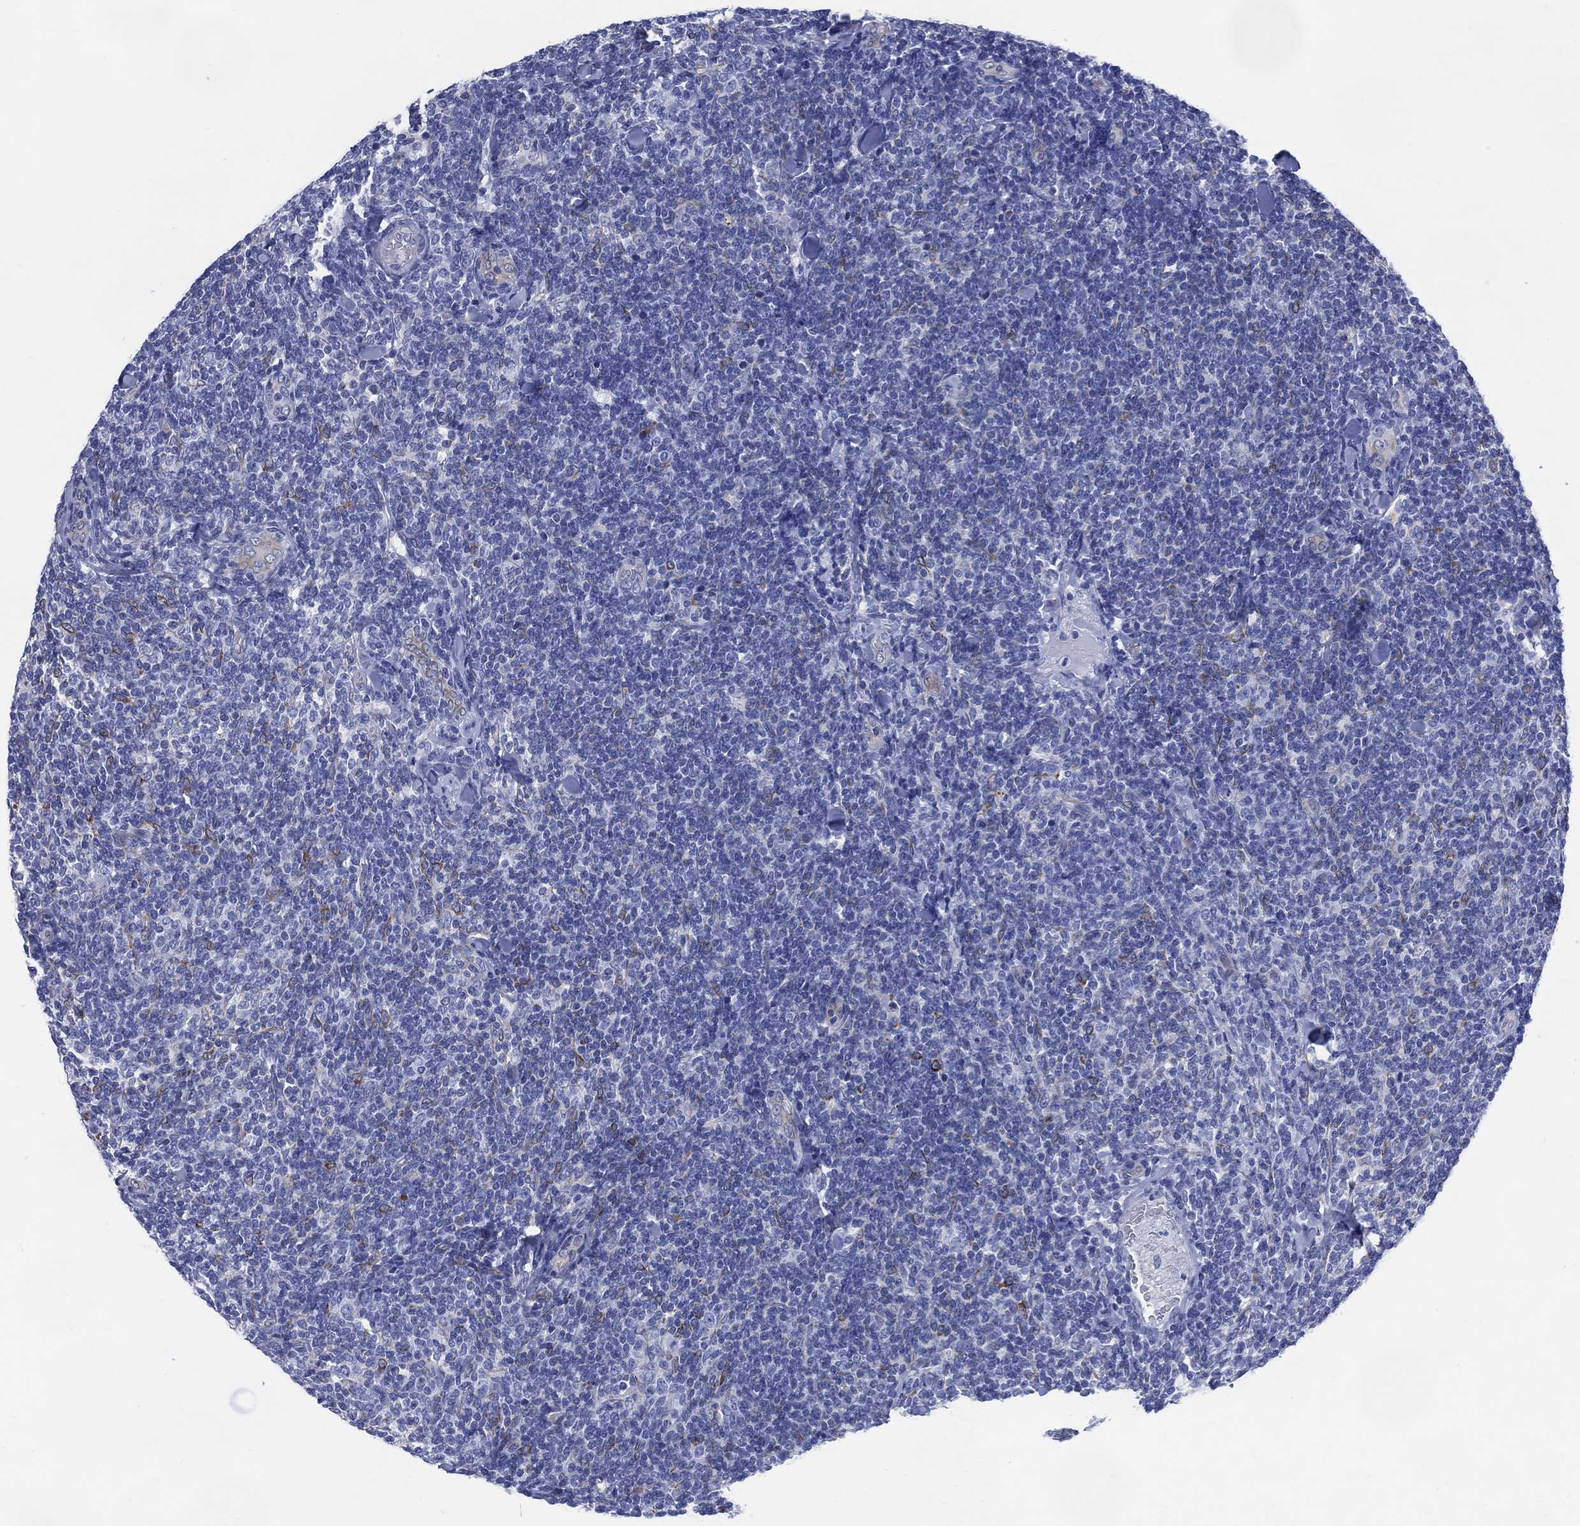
{"staining": {"intensity": "negative", "quantity": "none", "location": "none"}, "tissue": "lymphoma", "cell_type": "Tumor cells", "image_type": "cancer", "snomed": [{"axis": "morphology", "description": "Malignant lymphoma, non-Hodgkin's type, Low grade"}, {"axis": "topography", "description": "Lymph node"}], "caption": "The immunohistochemistry histopathology image has no significant expression in tumor cells of lymphoma tissue.", "gene": "DDI1", "patient": {"sex": "female", "age": 56}}